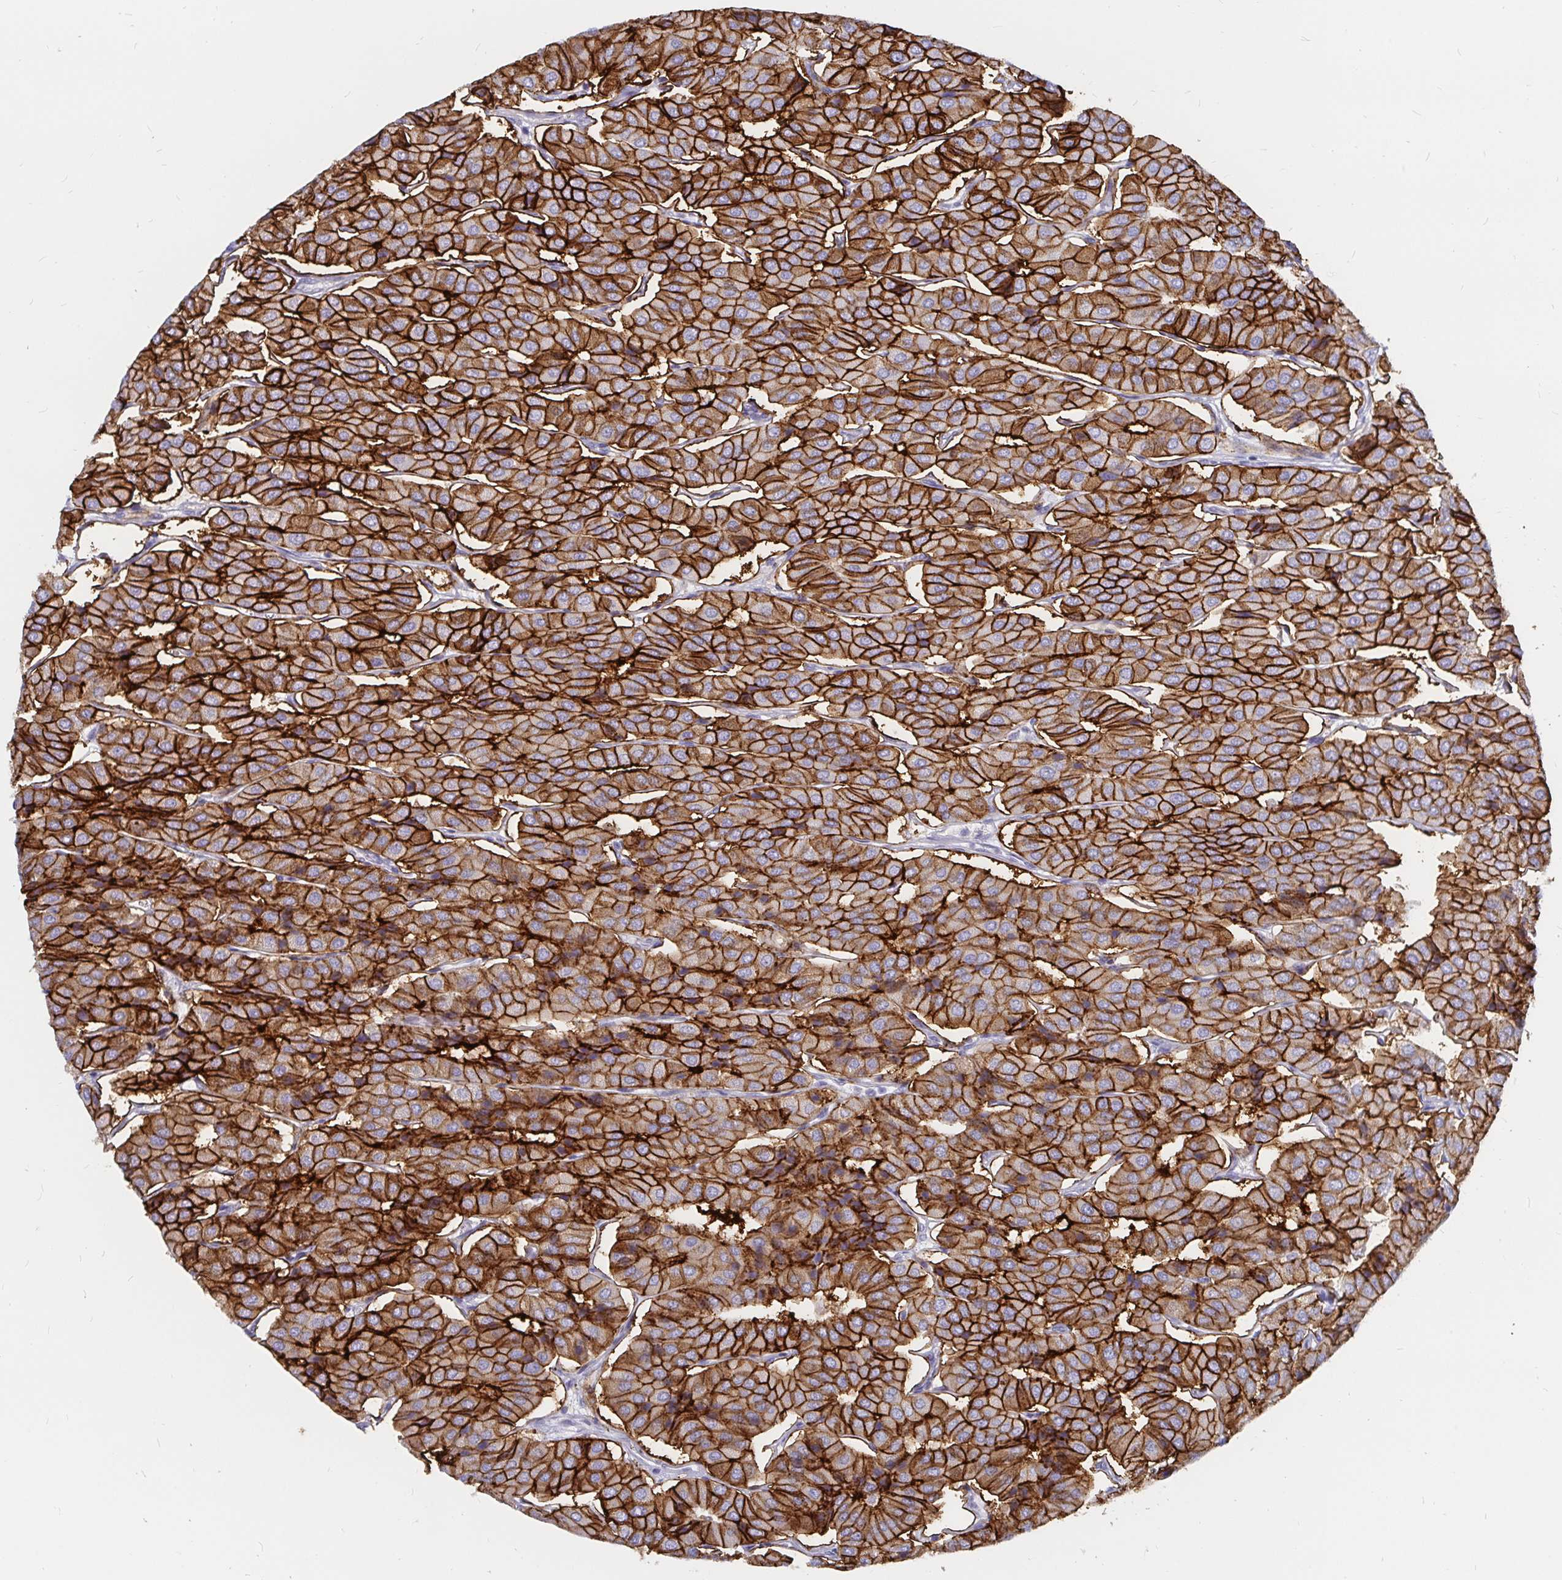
{"staining": {"intensity": "strong", "quantity": ">75%", "location": "cytoplasmic/membranous"}, "tissue": "parathyroid gland", "cell_type": "Glandular cells", "image_type": "normal", "snomed": [{"axis": "morphology", "description": "Normal tissue, NOS"}, {"axis": "morphology", "description": "Adenoma, NOS"}, {"axis": "topography", "description": "Parathyroid gland"}], "caption": "IHC image of normal parathyroid gland: parathyroid gland stained using immunohistochemistry (IHC) demonstrates high levels of strong protein expression localized specifically in the cytoplasmic/membranous of glandular cells, appearing as a cytoplasmic/membranous brown color.", "gene": "KCTD19", "patient": {"sex": "female", "age": 86}}